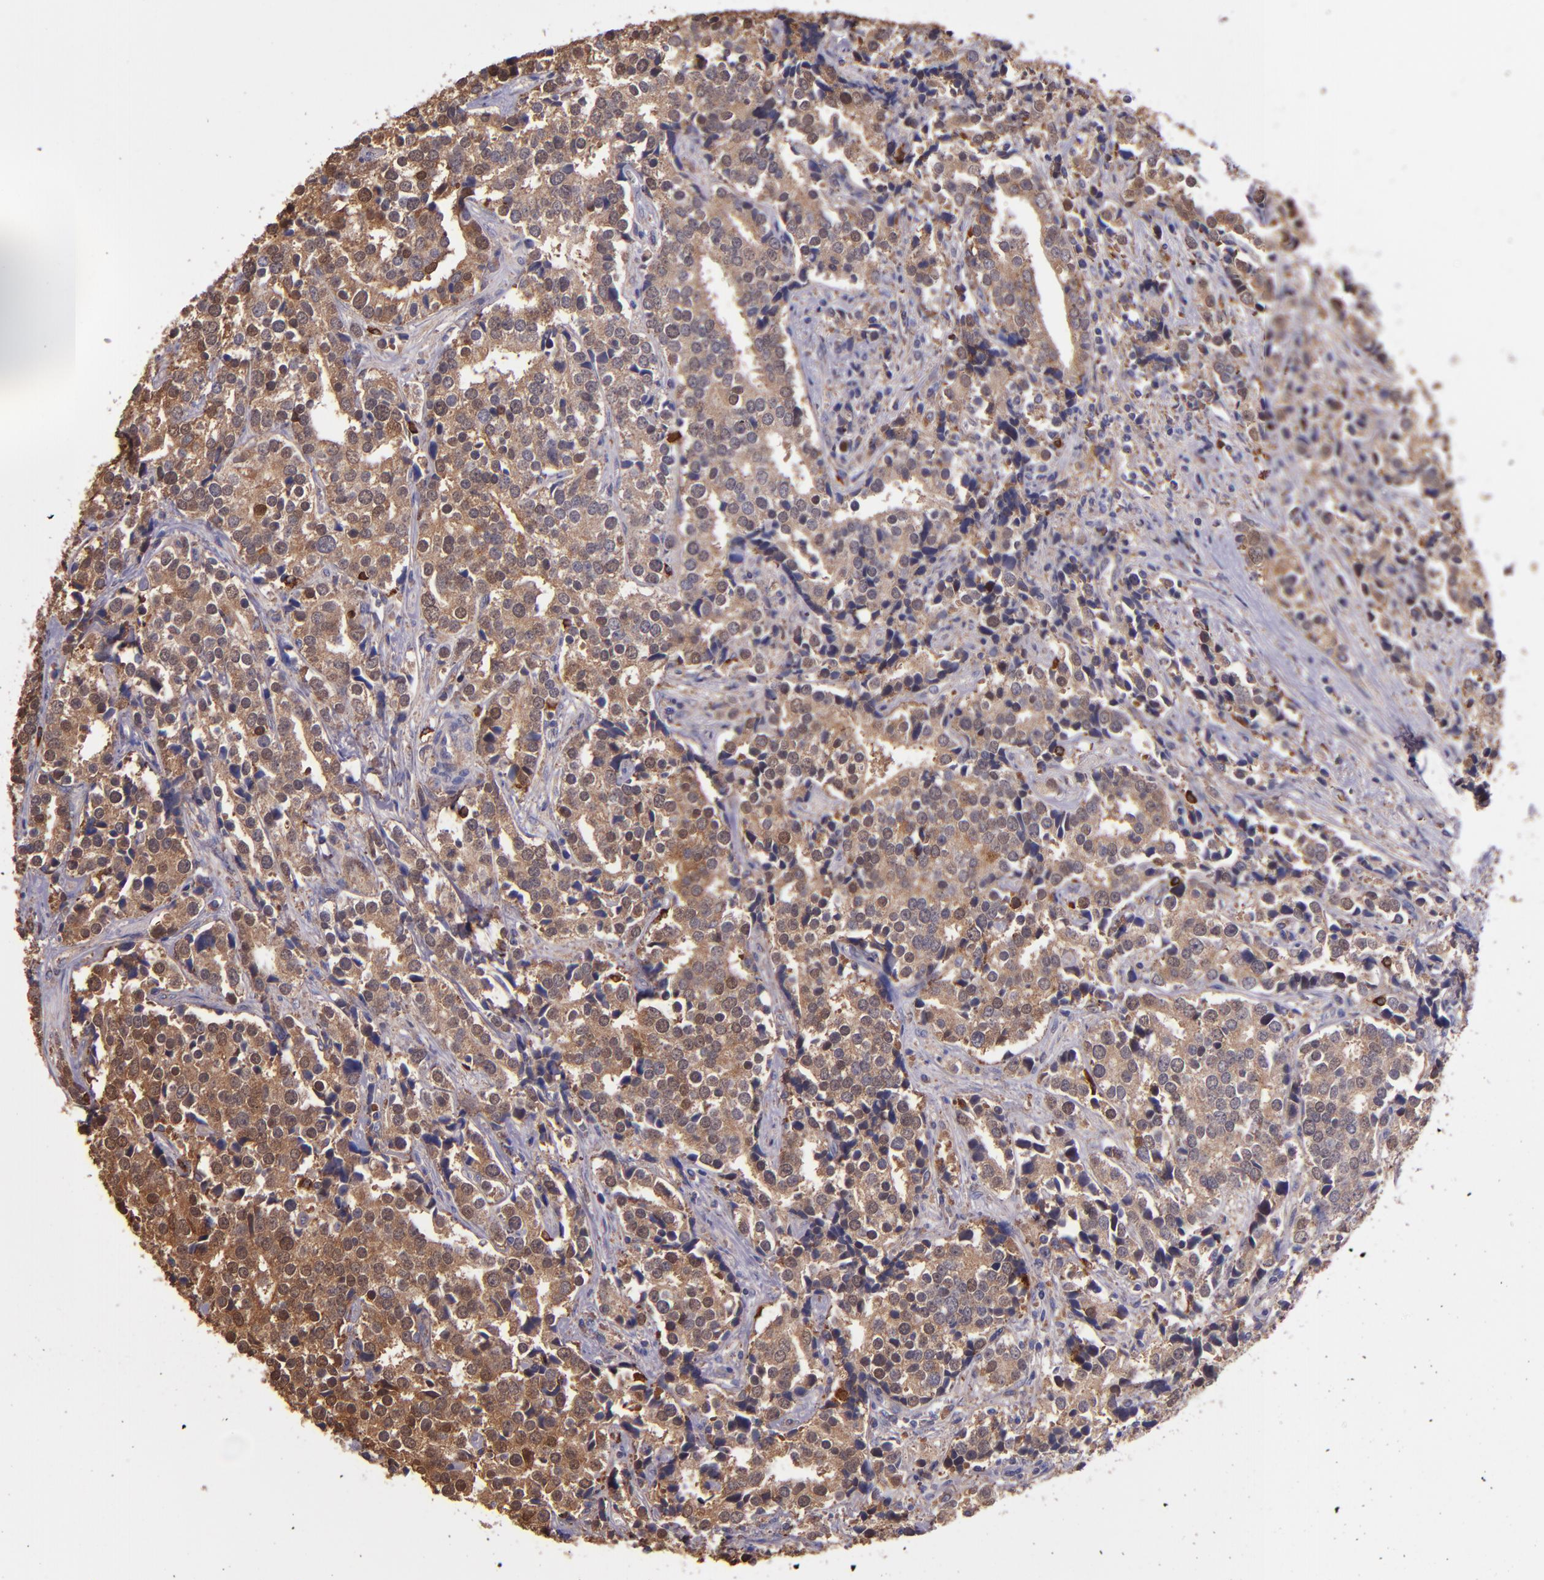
{"staining": {"intensity": "weak", "quantity": ">75%", "location": "cytoplasmic/membranous,nuclear"}, "tissue": "prostate cancer", "cell_type": "Tumor cells", "image_type": "cancer", "snomed": [{"axis": "morphology", "description": "Adenocarcinoma, High grade"}, {"axis": "topography", "description": "Prostate"}], "caption": "The immunohistochemical stain shows weak cytoplasmic/membranous and nuclear expression in tumor cells of prostate cancer (high-grade adenocarcinoma) tissue.", "gene": "WASHC1", "patient": {"sex": "male", "age": 71}}